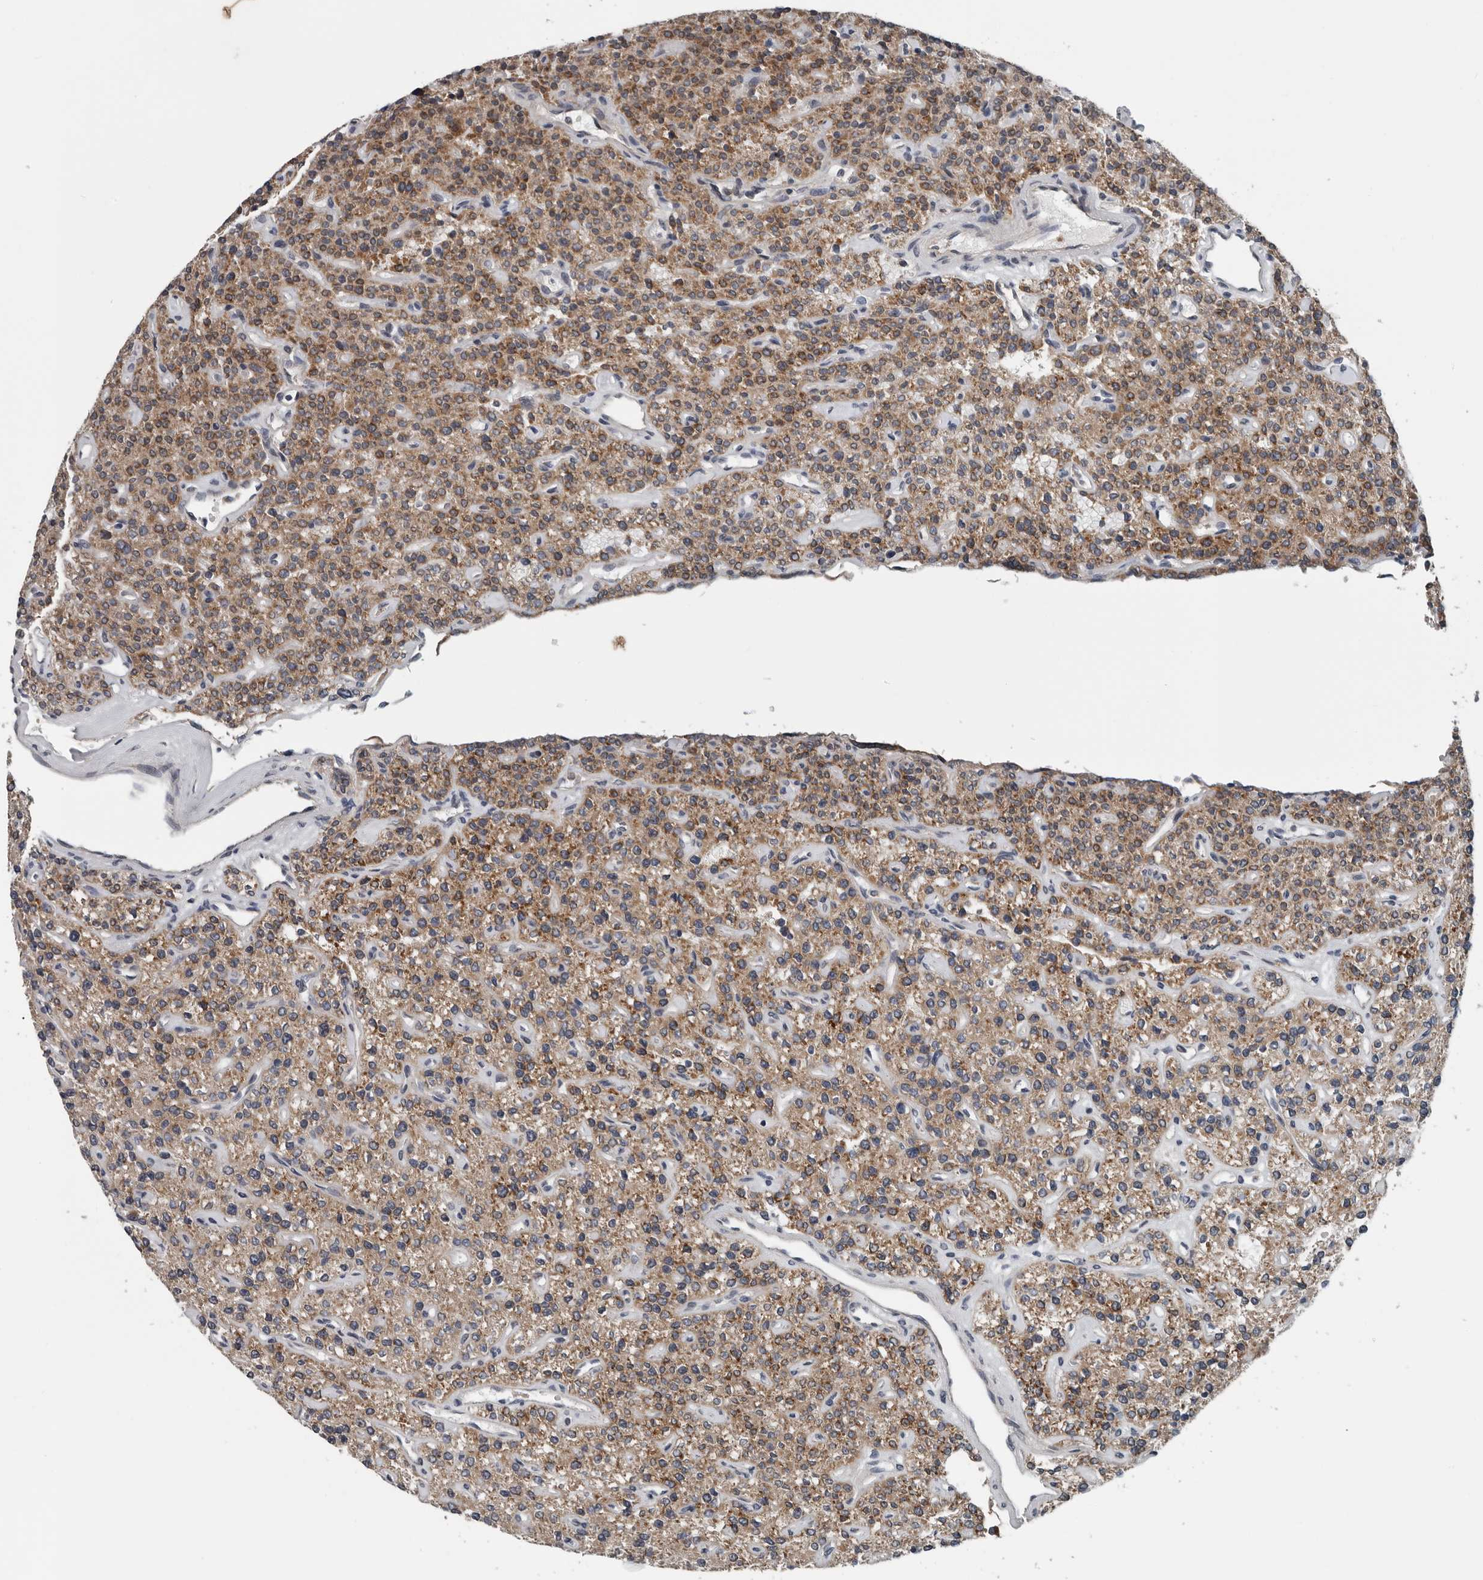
{"staining": {"intensity": "moderate", "quantity": ">75%", "location": "cytoplasmic/membranous"}, "tissue": "parathyroid gland", "cell_type": "Glandular cells", "image_type": "normal", "snomed": [{"axis": "morphology", "description": "Normal tissue, NOS"}, {"axis": "topography", "description": "Parathyroid gland"}], "caption": "IHC staining of normal parathyroid gland, which reveals medium levels of moderate cytoplasmic/membranous positivity in about >75% of glandular cells indicating moderate cytoplasmic/membranous protein staining. The staining was performed using DAB (brown) for protein detection and nuclei were counterstained in hematoxylin (blue).", "gene": "TMEM199", "patient": {"sex": "male", "age": 46}}